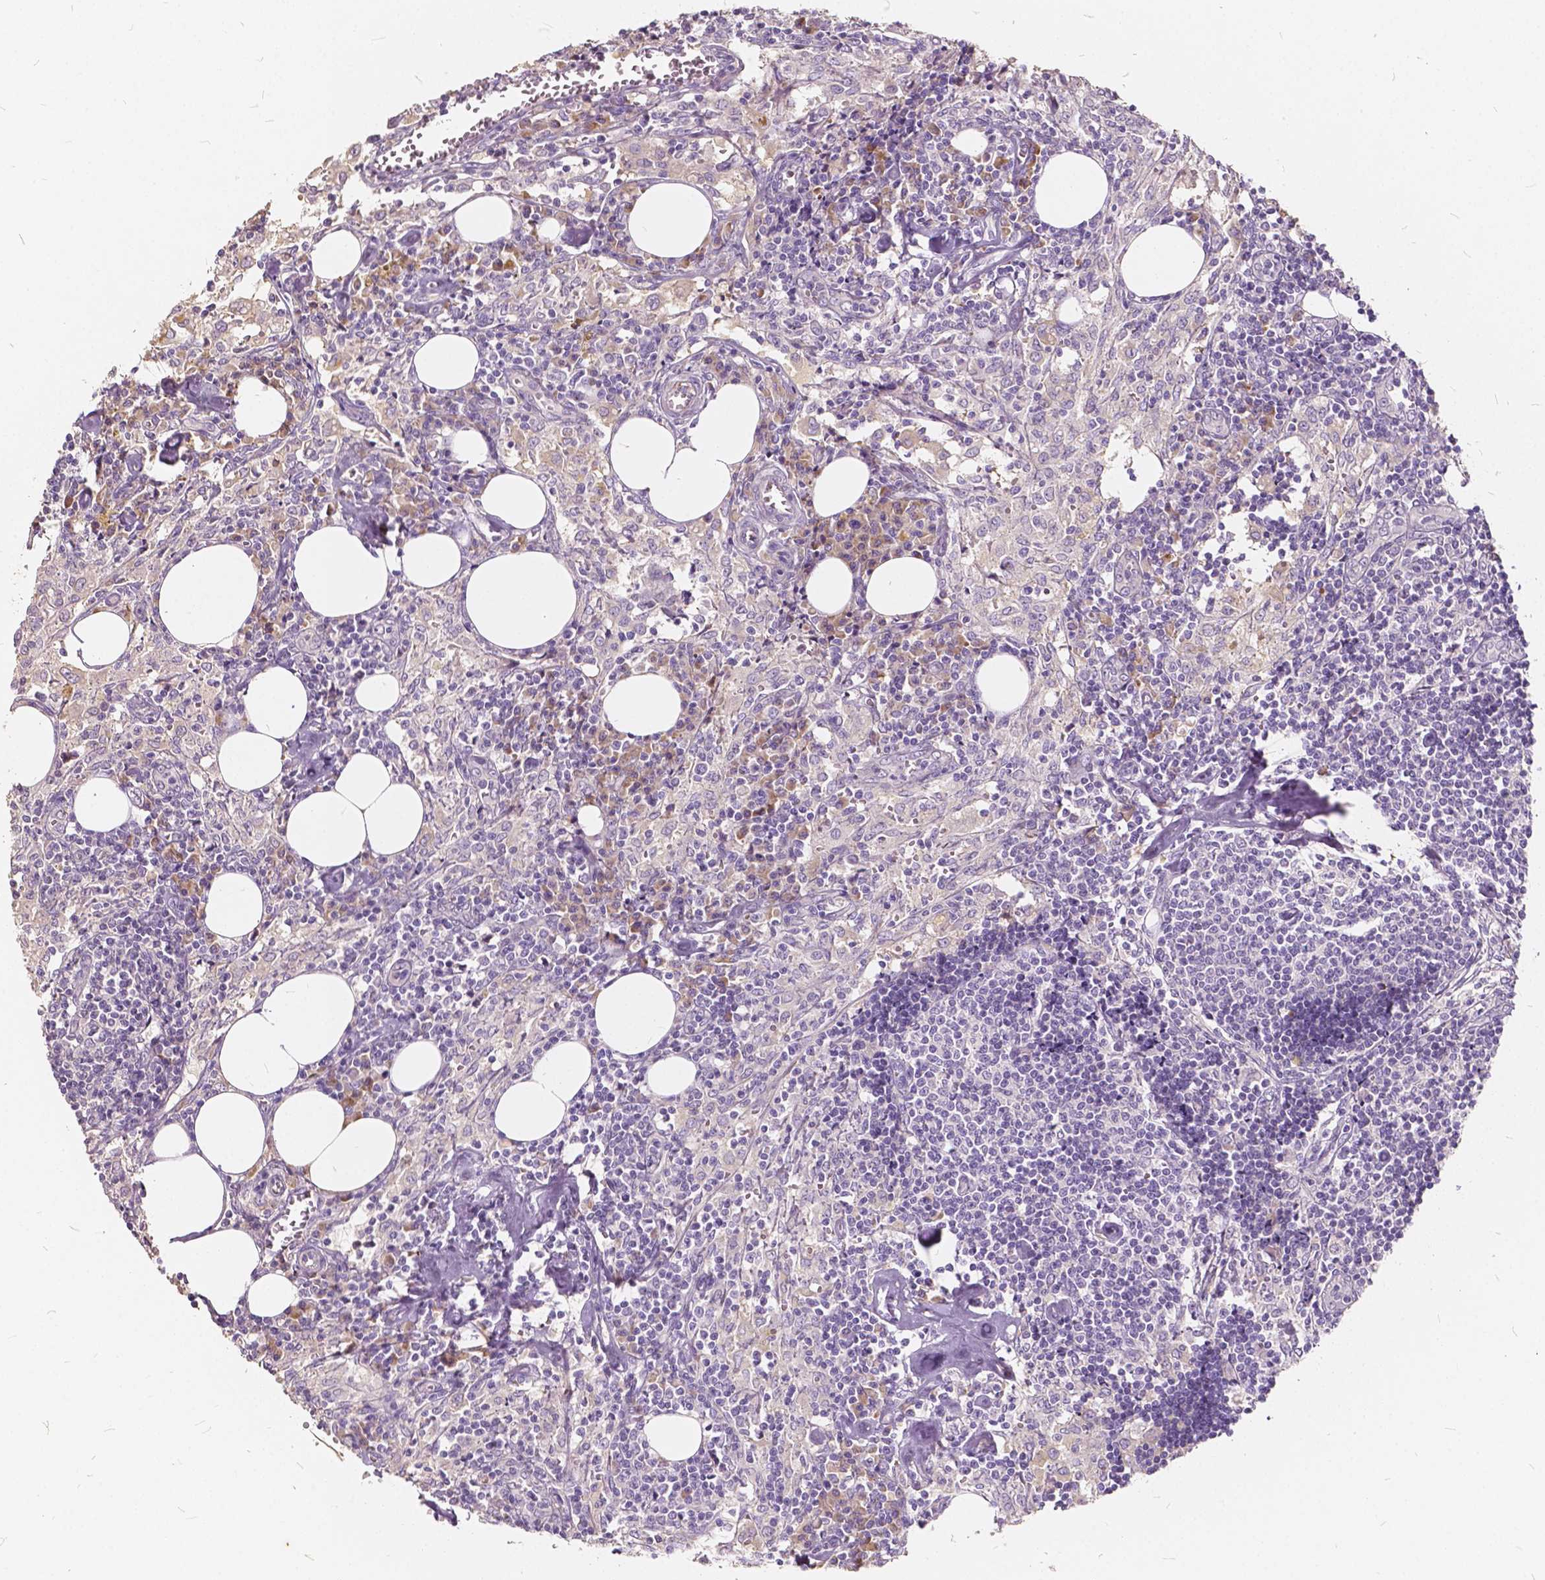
{"staining": {"intensity": "negative", "quantity": "none", "location": "none"}, "tissue": "lymph node", "cell_type": "Germinal center cells", "image_type": "normal", "snomed": [{"axis": "morphology", "description": "Normal tissue, NOS"}, {"axis": "topography", "description": "Lymph node"}], "caption": "This is an immunohistochemistry image of normal human lymph node. There is no expression in germinal center cells.", "gene": "SLC7A8", "patient": {"sex": "male", "age": 55}}